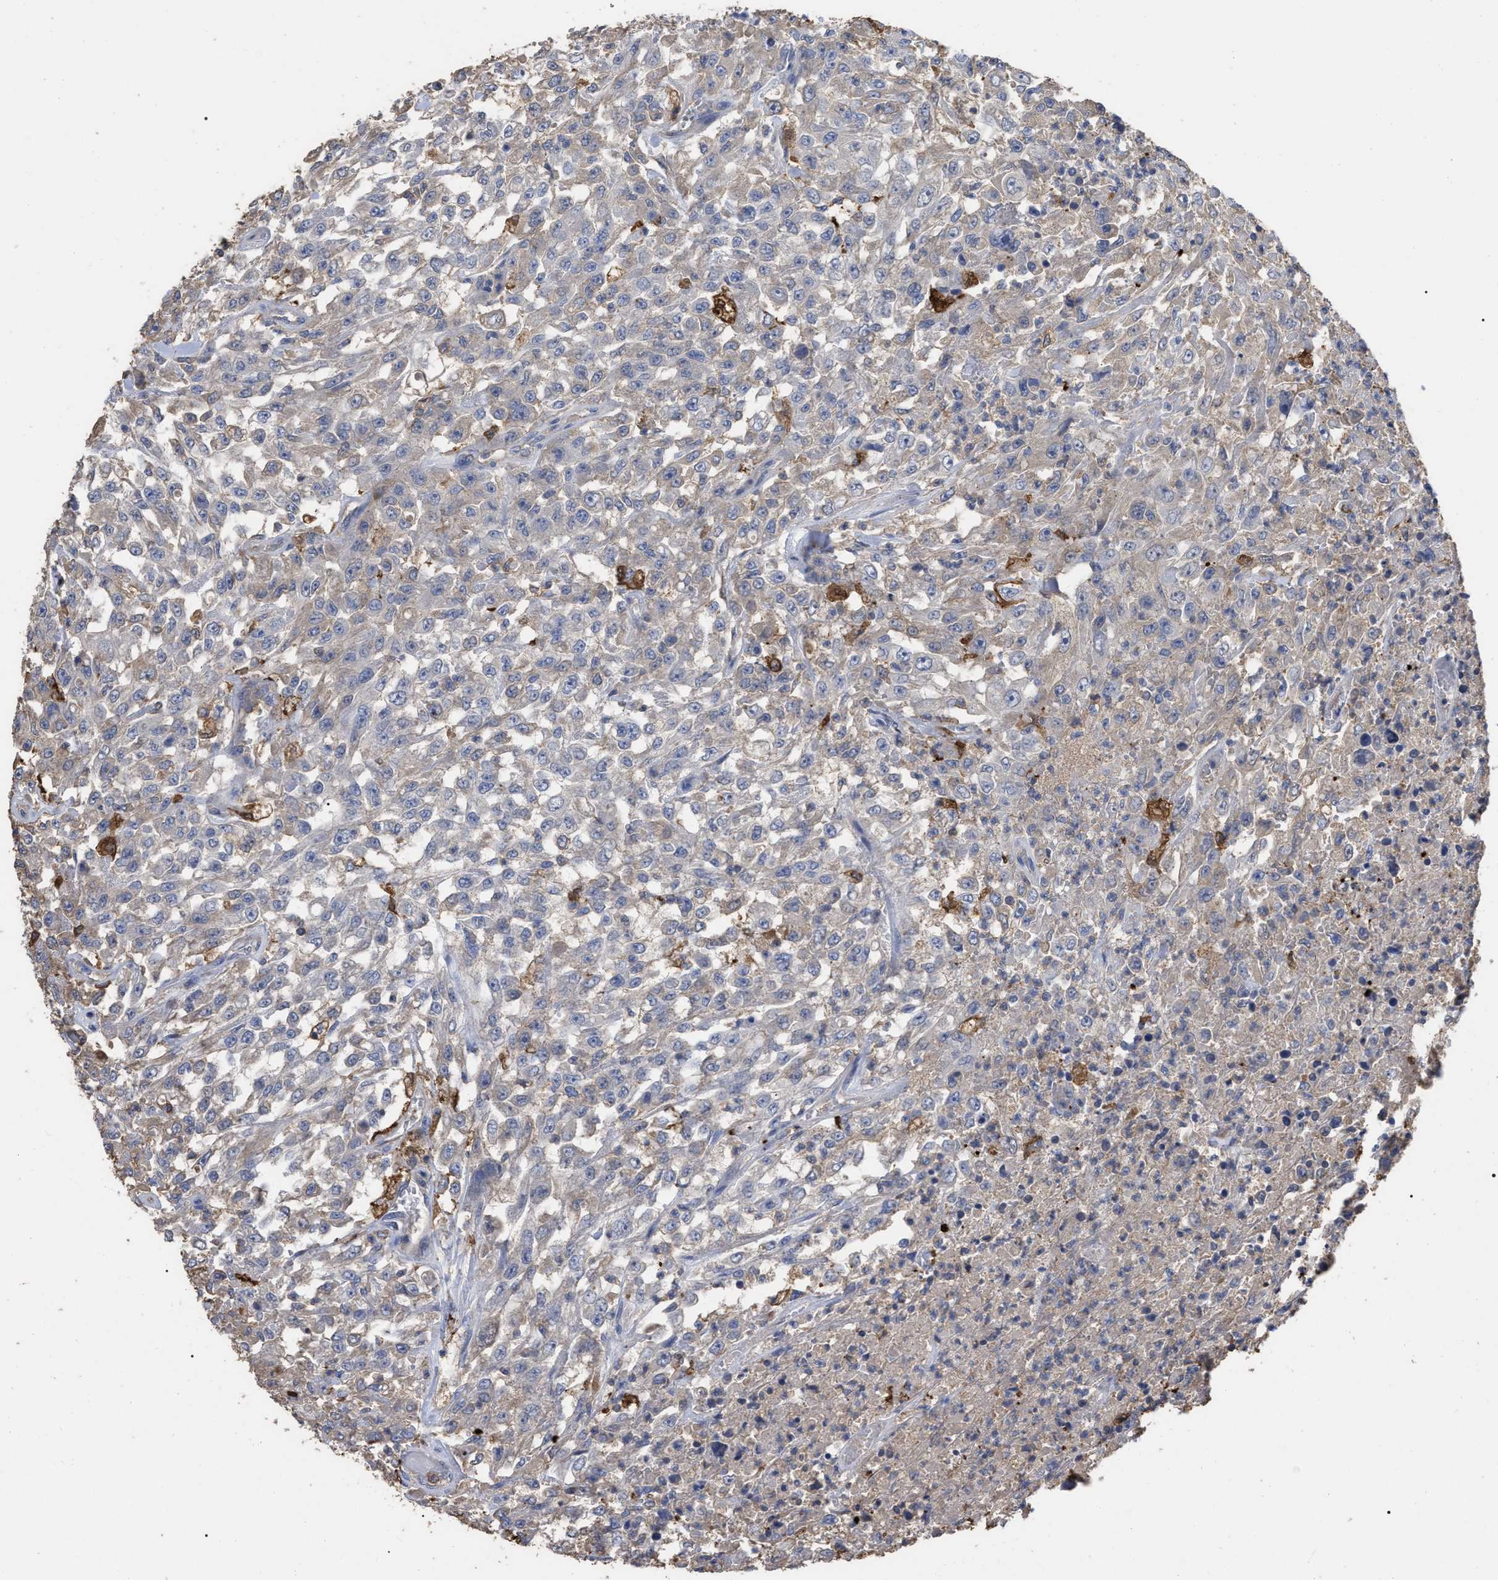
{"staining": {"intensity": "negative", "quantity": "none", "location": "none"}, "tissue": "urothelial cancer", "cell_type": "Tumor cells", "image_type": "cancer", "snomed": [{"axis": "morphology", "description": "Urothelial carcinoma, High grade"}, {"axis": "topography", "description": "Urinary bladder"}], "caption": "Immunohistochemistry (IHC) of human urothelial cancer displays no expression in tumor cells.", "gene": "GPR179", "patient": {"sex": "male", "age": 46}}